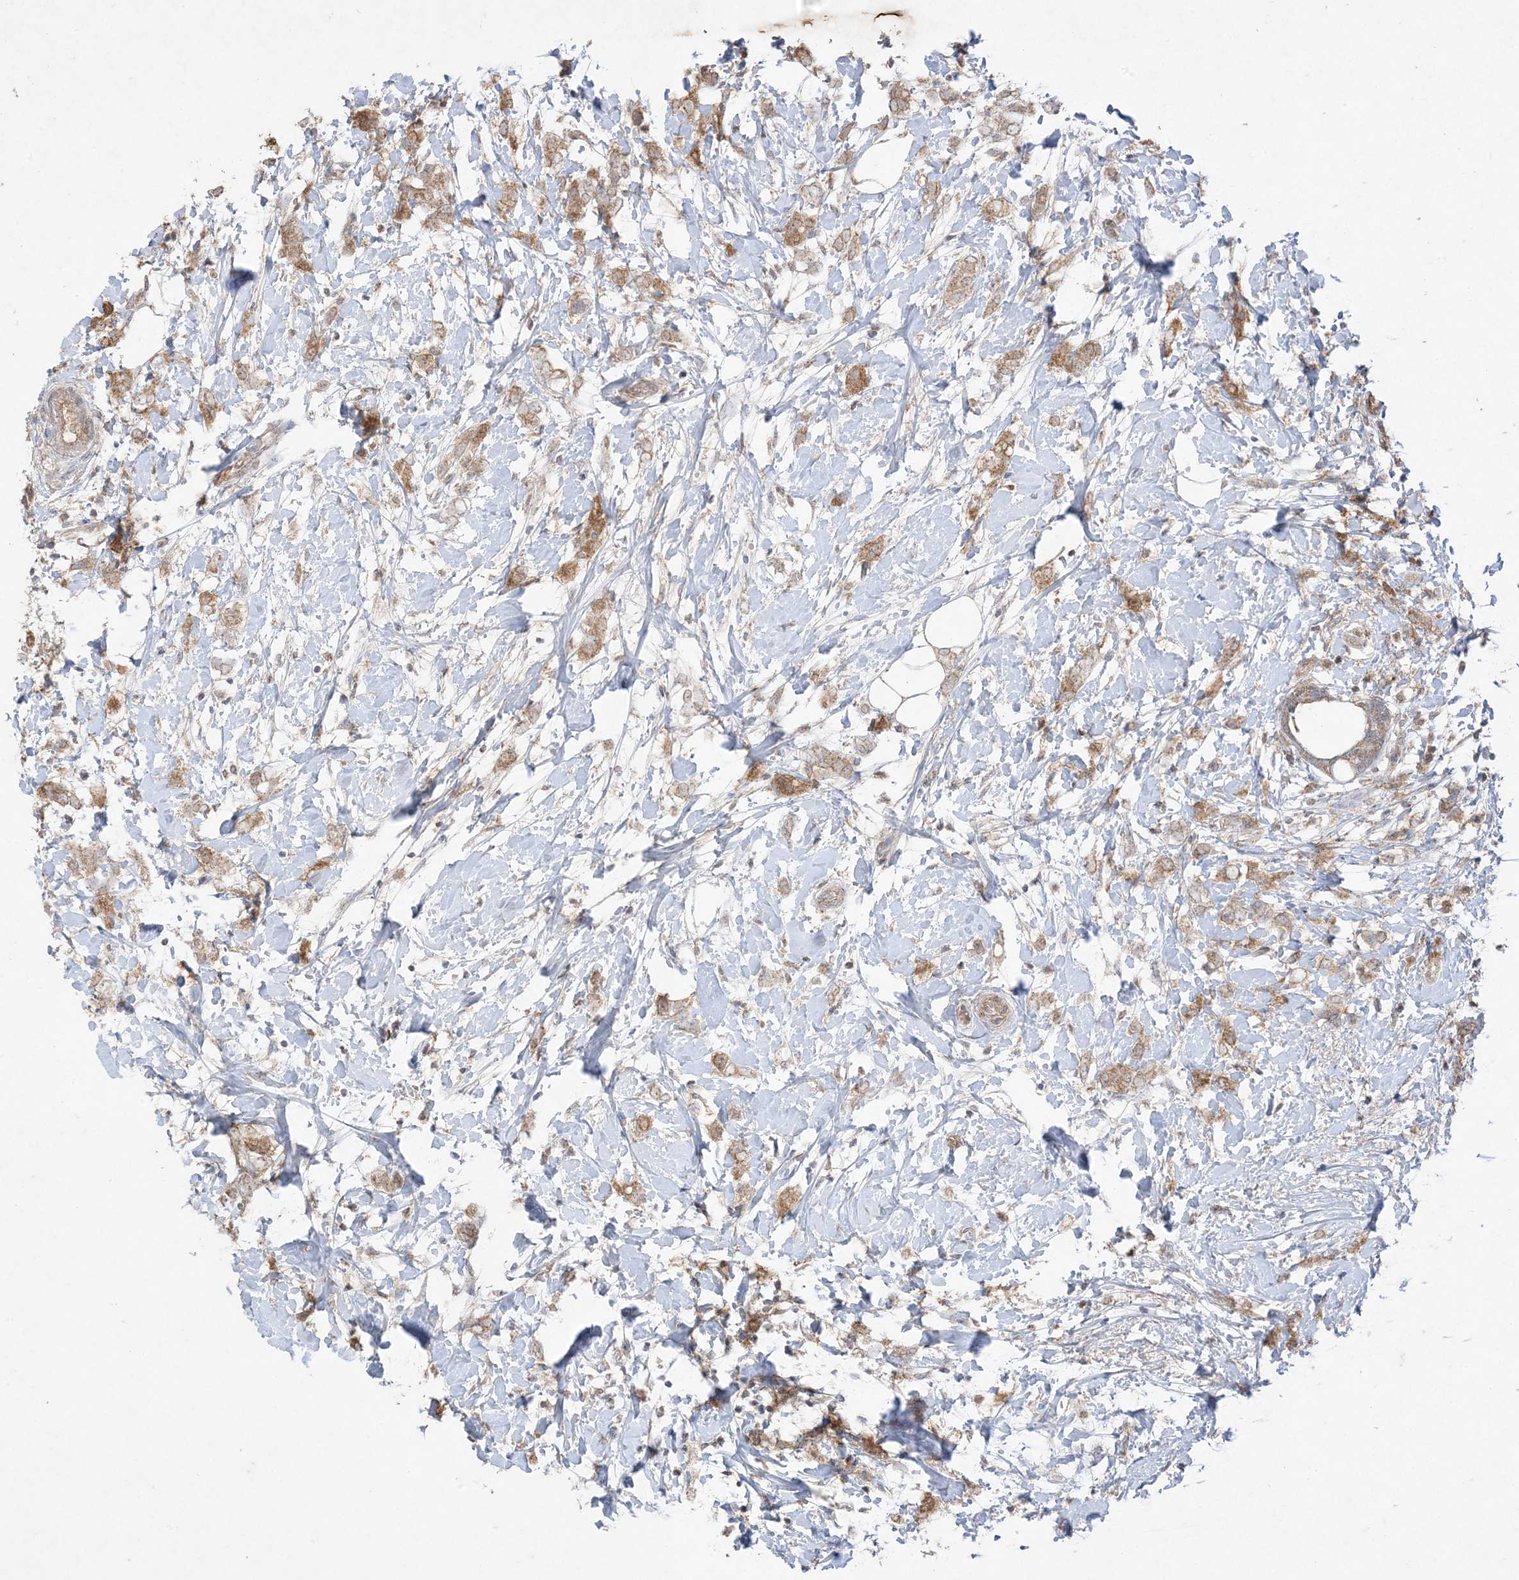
{"staining": {"intensity": "moderate", "quantity": ">75%", "location": "cytoplasmic/membranous"}, "tissue": "breast cancer", "cell_type": "Tumor cells", "image_type": "cancer", "snomed": [{"axis": "morphology", "description": "Normal tissue, NOS"}, {"axis": "morphology", "description": "Lobular carcinoma"}, {"axis": "topography", "description": "Breast"}], "caption": "A high-resolution image shows immunohistochemistry (IHC) staining of breast cancer, which shows moderate cytoplasmic/membranous expression in about >75% of tumor cells.", "gene": "UBE2C", "patient": {"sex": "female", "age": 47}}